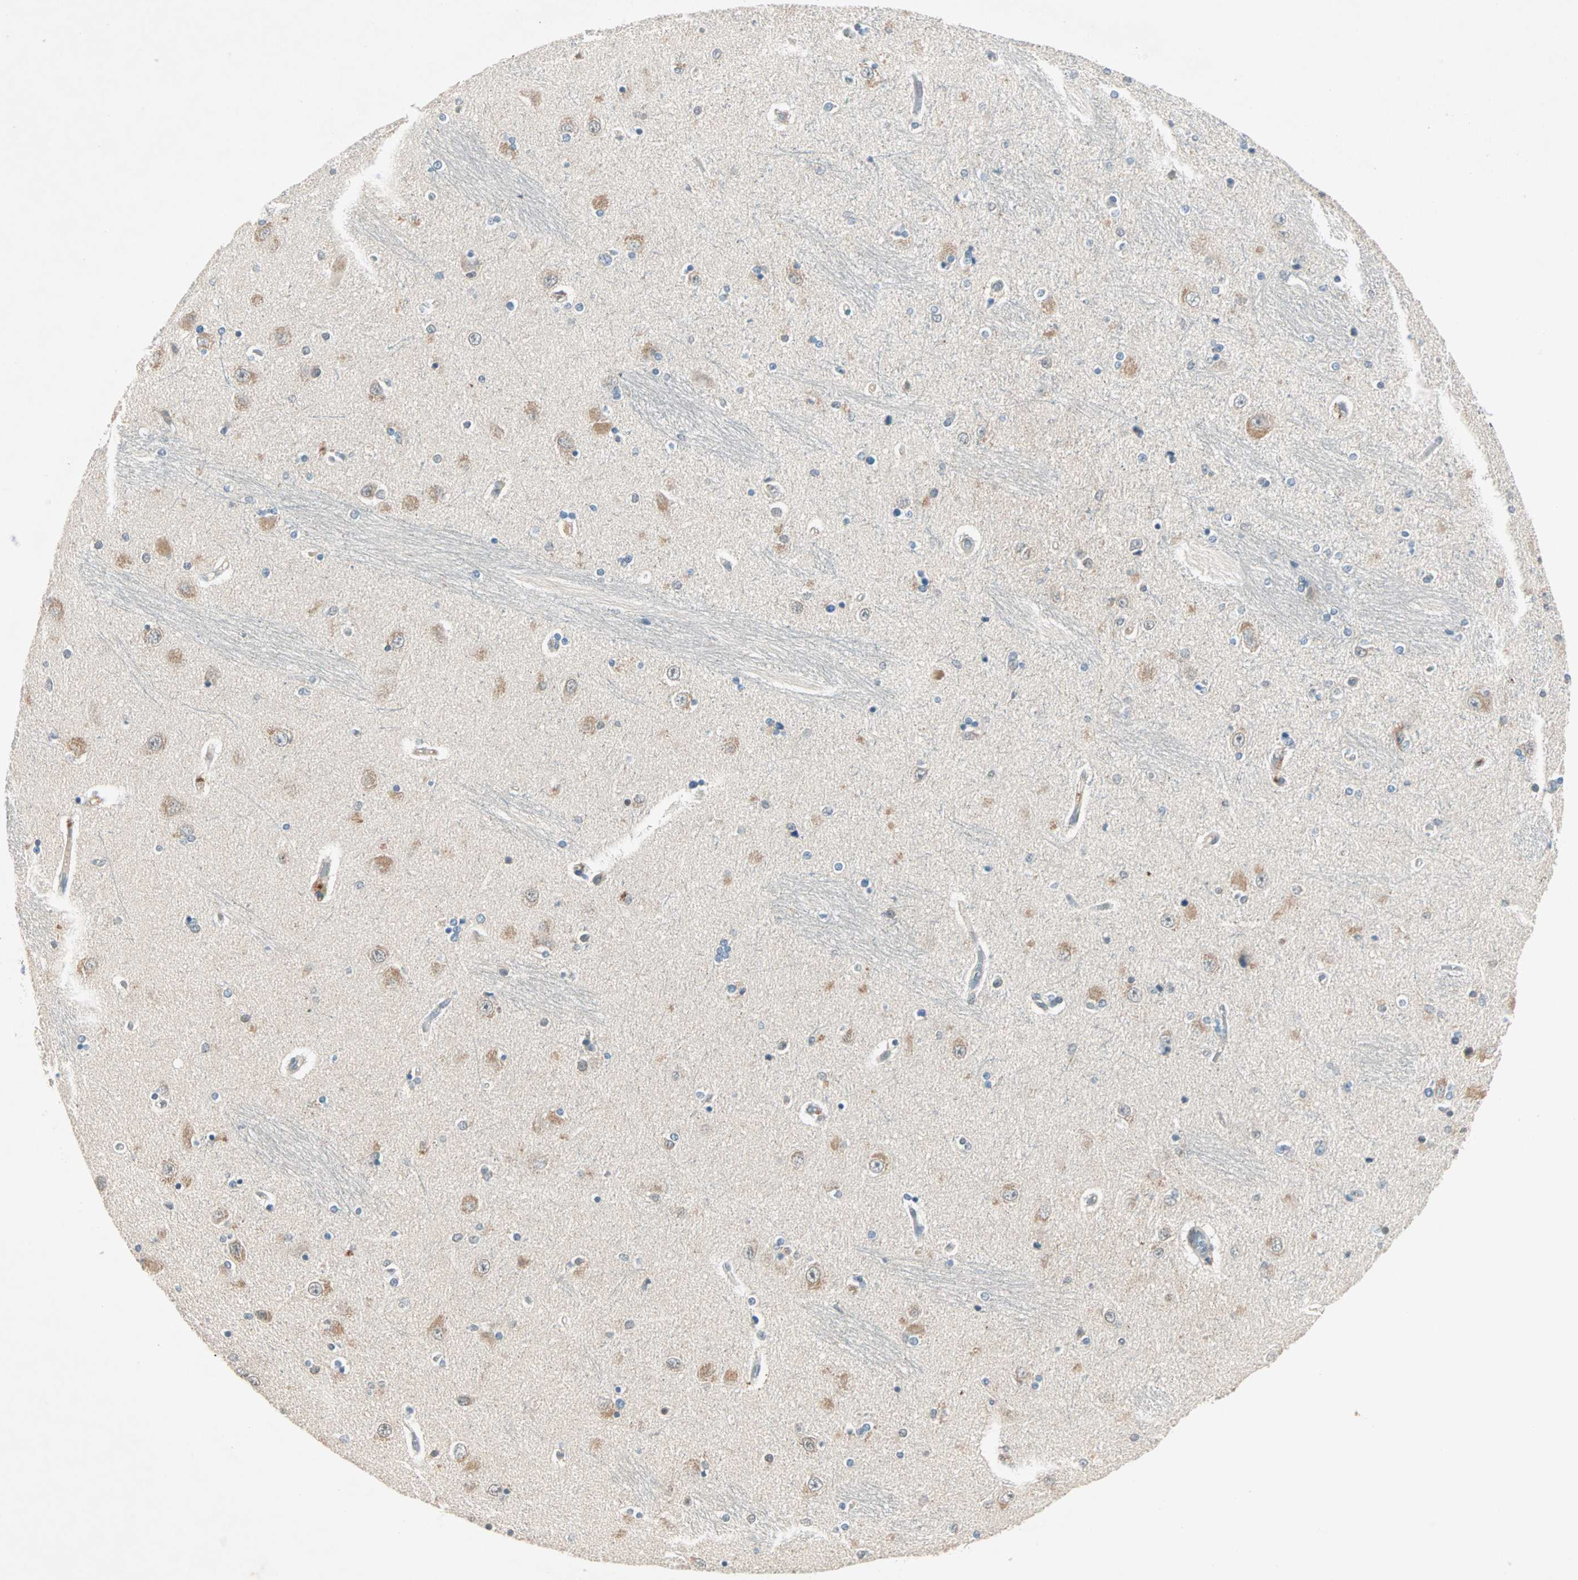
{"staining": {"intensity": "moderate", "quantity": ">75%", "location": "cytoplasmic/membranous,nuclear"}, "tissue": "hippocampus", "cell_type": "Glial cells", "image_type": "normal", "snomed": [{"axis": "morphology", "description": "Normal tissue, NOS"}, {"axis": "topography", "description": "Hippocampus"}], "caption": "High-power microscopy captured an immunohistochemistry photomicrograph of benign hippocampus, revealing moderate cytoplasmic/membranous,nuclear positivity in approximately >75% of glial cells. The staining was performed using DAB (3,3'-diaminobenzidine), with brown indicating positive protein expression. Nuclei are stained blue with hematoxylin.", "gene": "TEC", "patient": {"sex": "female", "age": 54}}